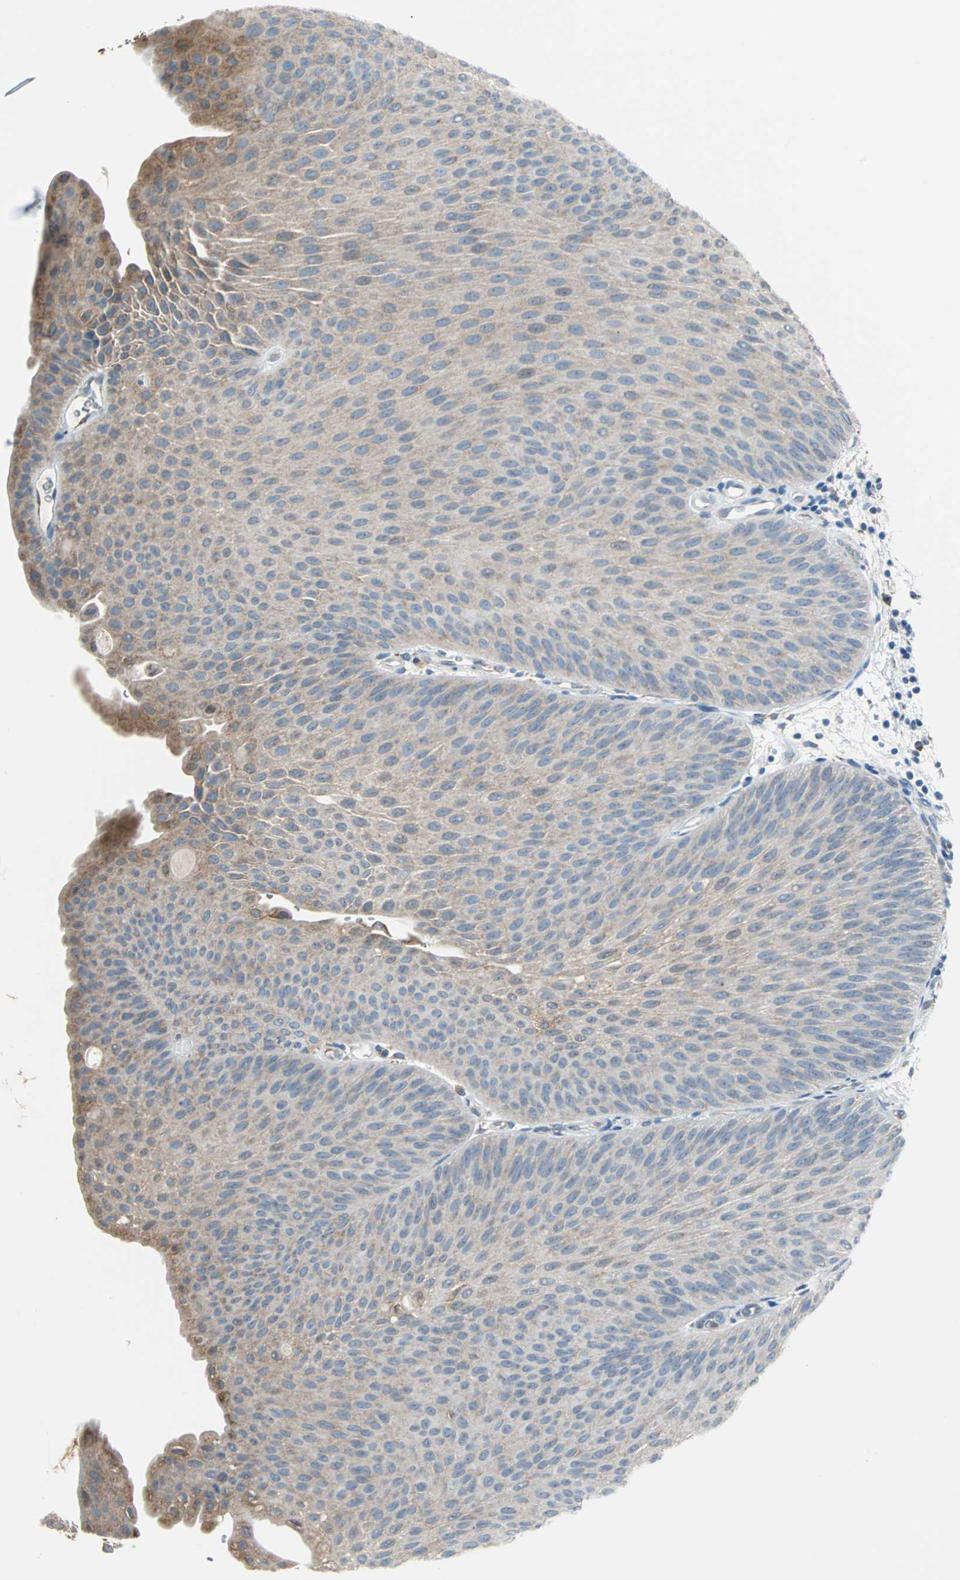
{"staining": {"intensity": "weak", "quantity": ">75%", "location": "cytoplasmic/membranous"}, "tissue": "urothelial cancer", "cell_type": "Tumor cells", "image_type": "cancer", "snomed": [{"axis": "morphology", "description": "Urothelial carcinoma, Low grade"}, {"axis": "topography", "description": "Urinary bladder"}], "caption": "High-magnification brightfield microscopy of urothelial cancer stained with DAB (brown) and counterstained with hematoxylin (blue). tumor cells exhibit weak cytoplasmic/membranous staining is appreciated in approximately>75% of cells.", "gene": "PDIA4", "patient": {"sex": "female", "age": 60}}